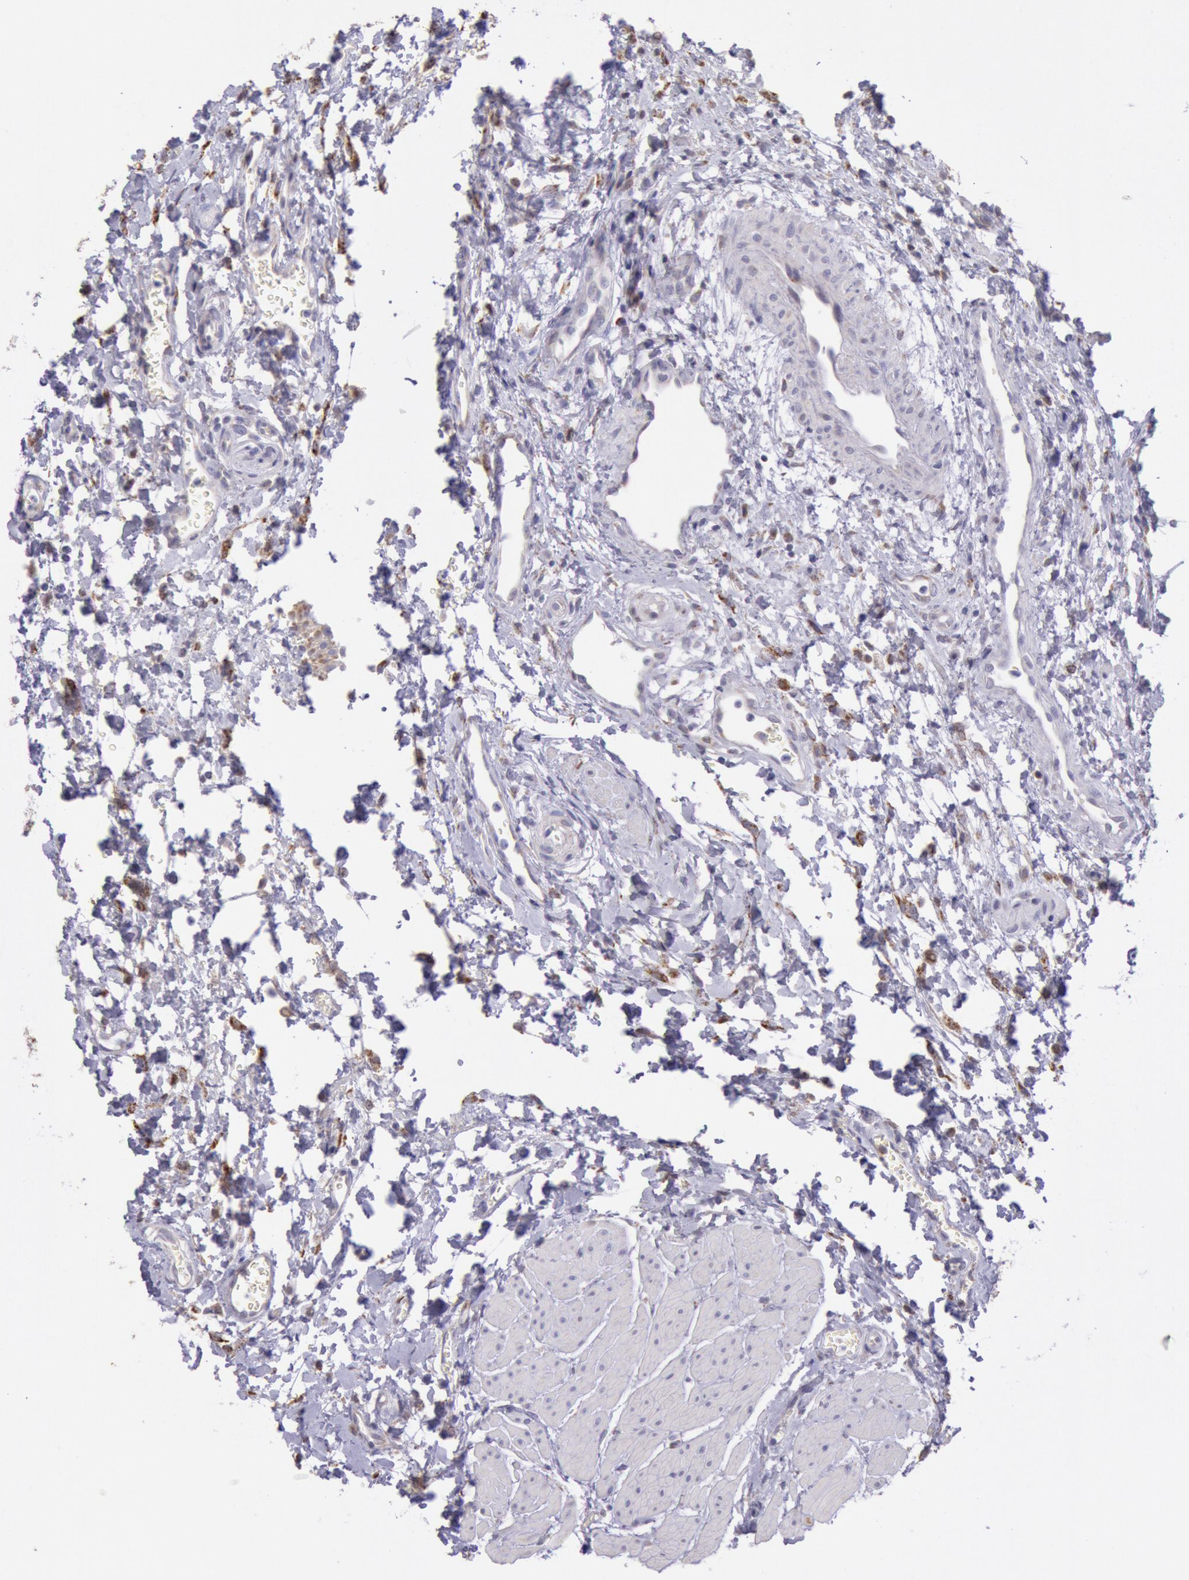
{"staining": {"intensity": "moderate", "quantity": ">75%", "location": "cytoplasmic/membranous"}, "tissue": "urinary bladder", "cell_type": "Urothelial cells", "image_type": "normal", "snomed": [{"axis": "morphology", "description": "Normal tissue, NOS"}, {"axis": "topography", "description": "Smooth muscle"}, {"axis": "topography", "description": "Urinary bladder"}], "caption": "A high-resolution image shows immunohistochemistry (IHC) staining of benign urinary bladder, which exhibits moderate cytoplasmic/membranous staining in about >75% of urothelial cells. Using DAB (brown) and hematoxylin (blue) stains, captured at high magnification using brightfield microscopy.", "gene": "FRMD6", "patient": {"sex": "male", "age": 35}}